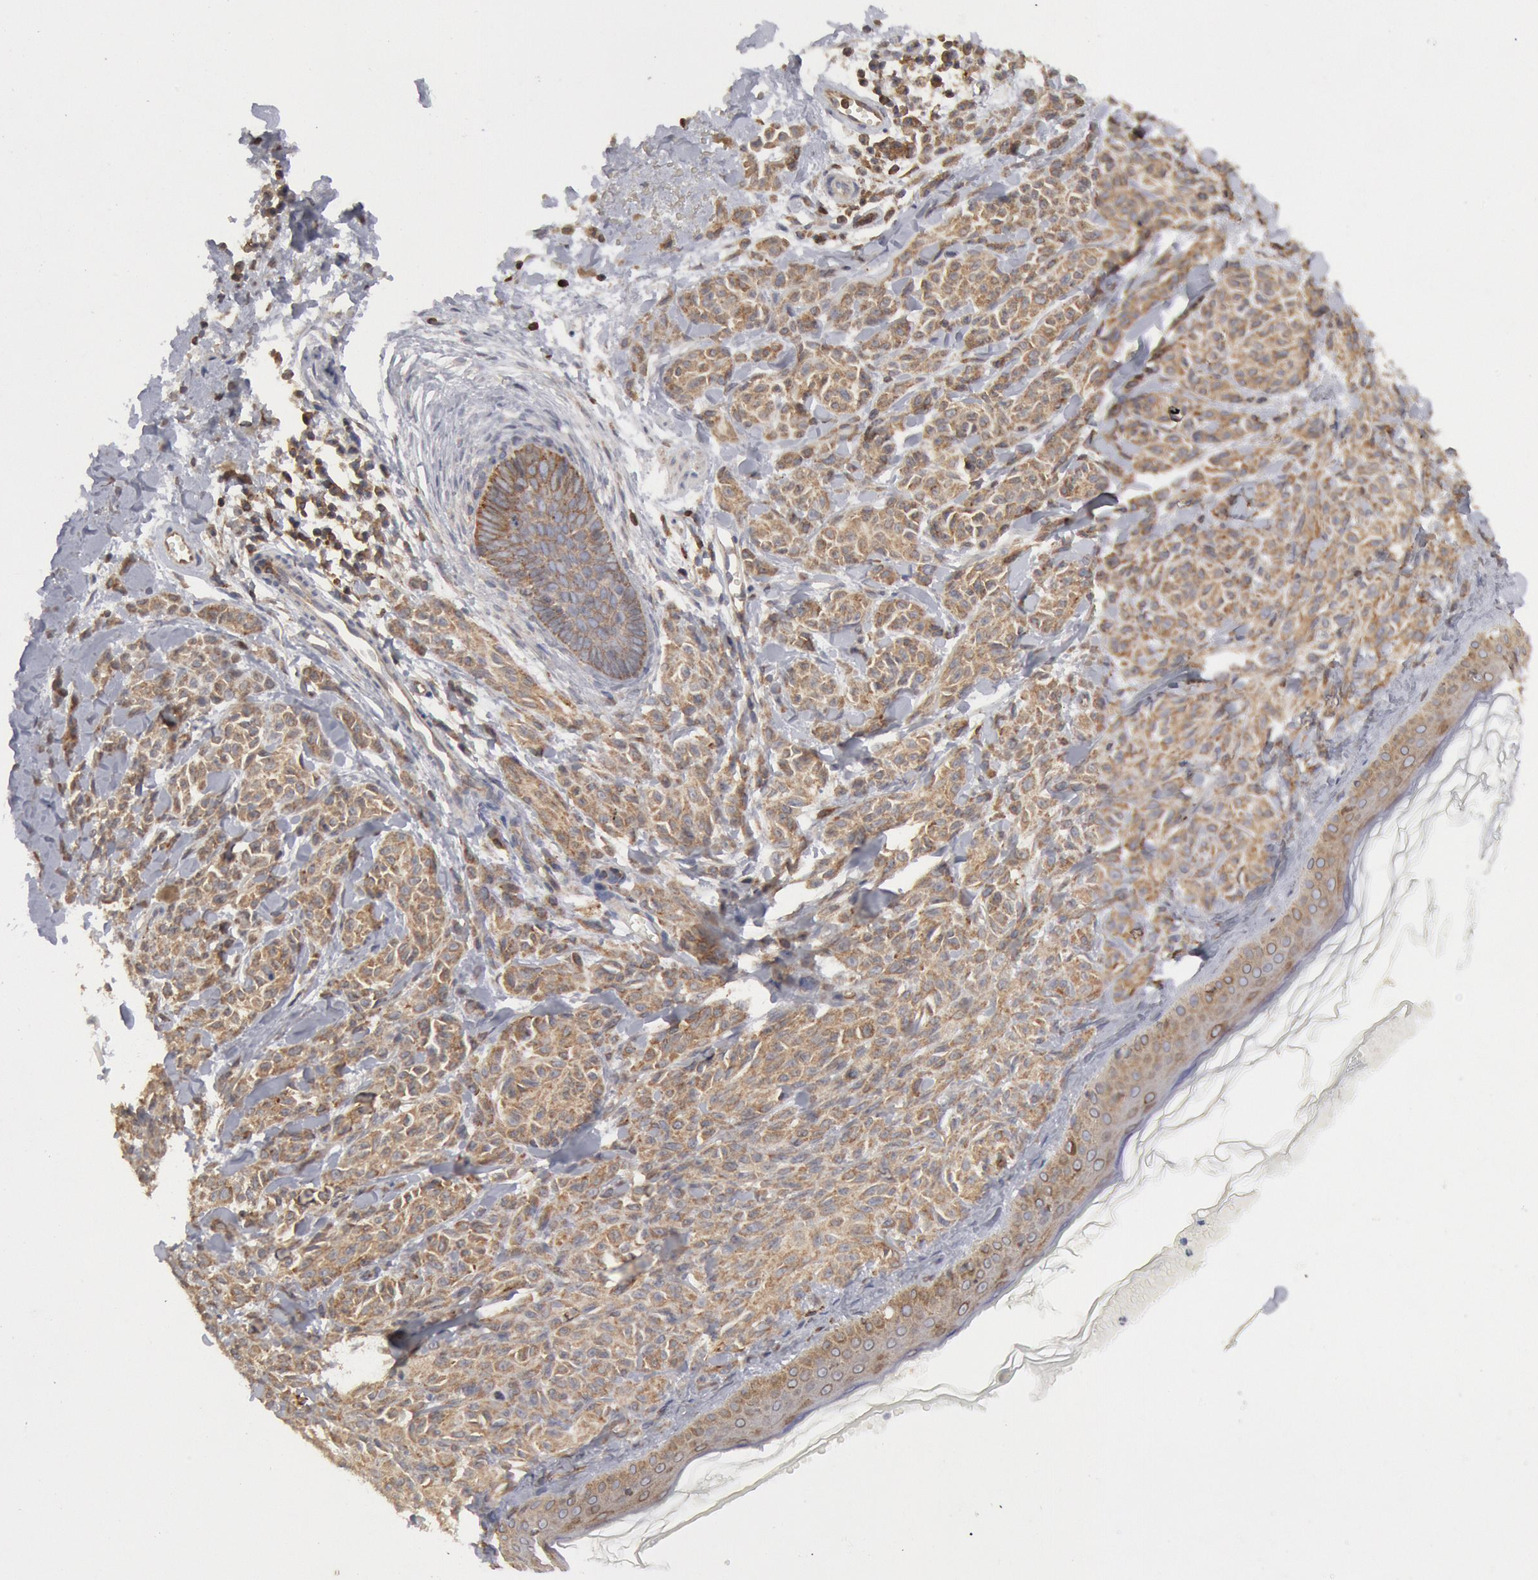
{"staining": {"intensity": "moderate", "quantity": ">75%", "location": "cytoplasmic/membranous"}, "tissue": "melanoma", "cell_type": "Tumor cells", "image_type": "cancer", "snomed": [{"axis": "morphology", "description": "Malignant melanoma, NOS"}, {"axis": "topography", "description": "Skin"}], "caption": "A high-resolution photomicrograph shows immunohistochemistry (IHC) staining of malignant melanoma, which reveals moderate cytoplasmic/membranous expression in approximately >75% of tumor cells.", "gene": "OSBPL8", "patient": {"sex": "female", "age": 73}}